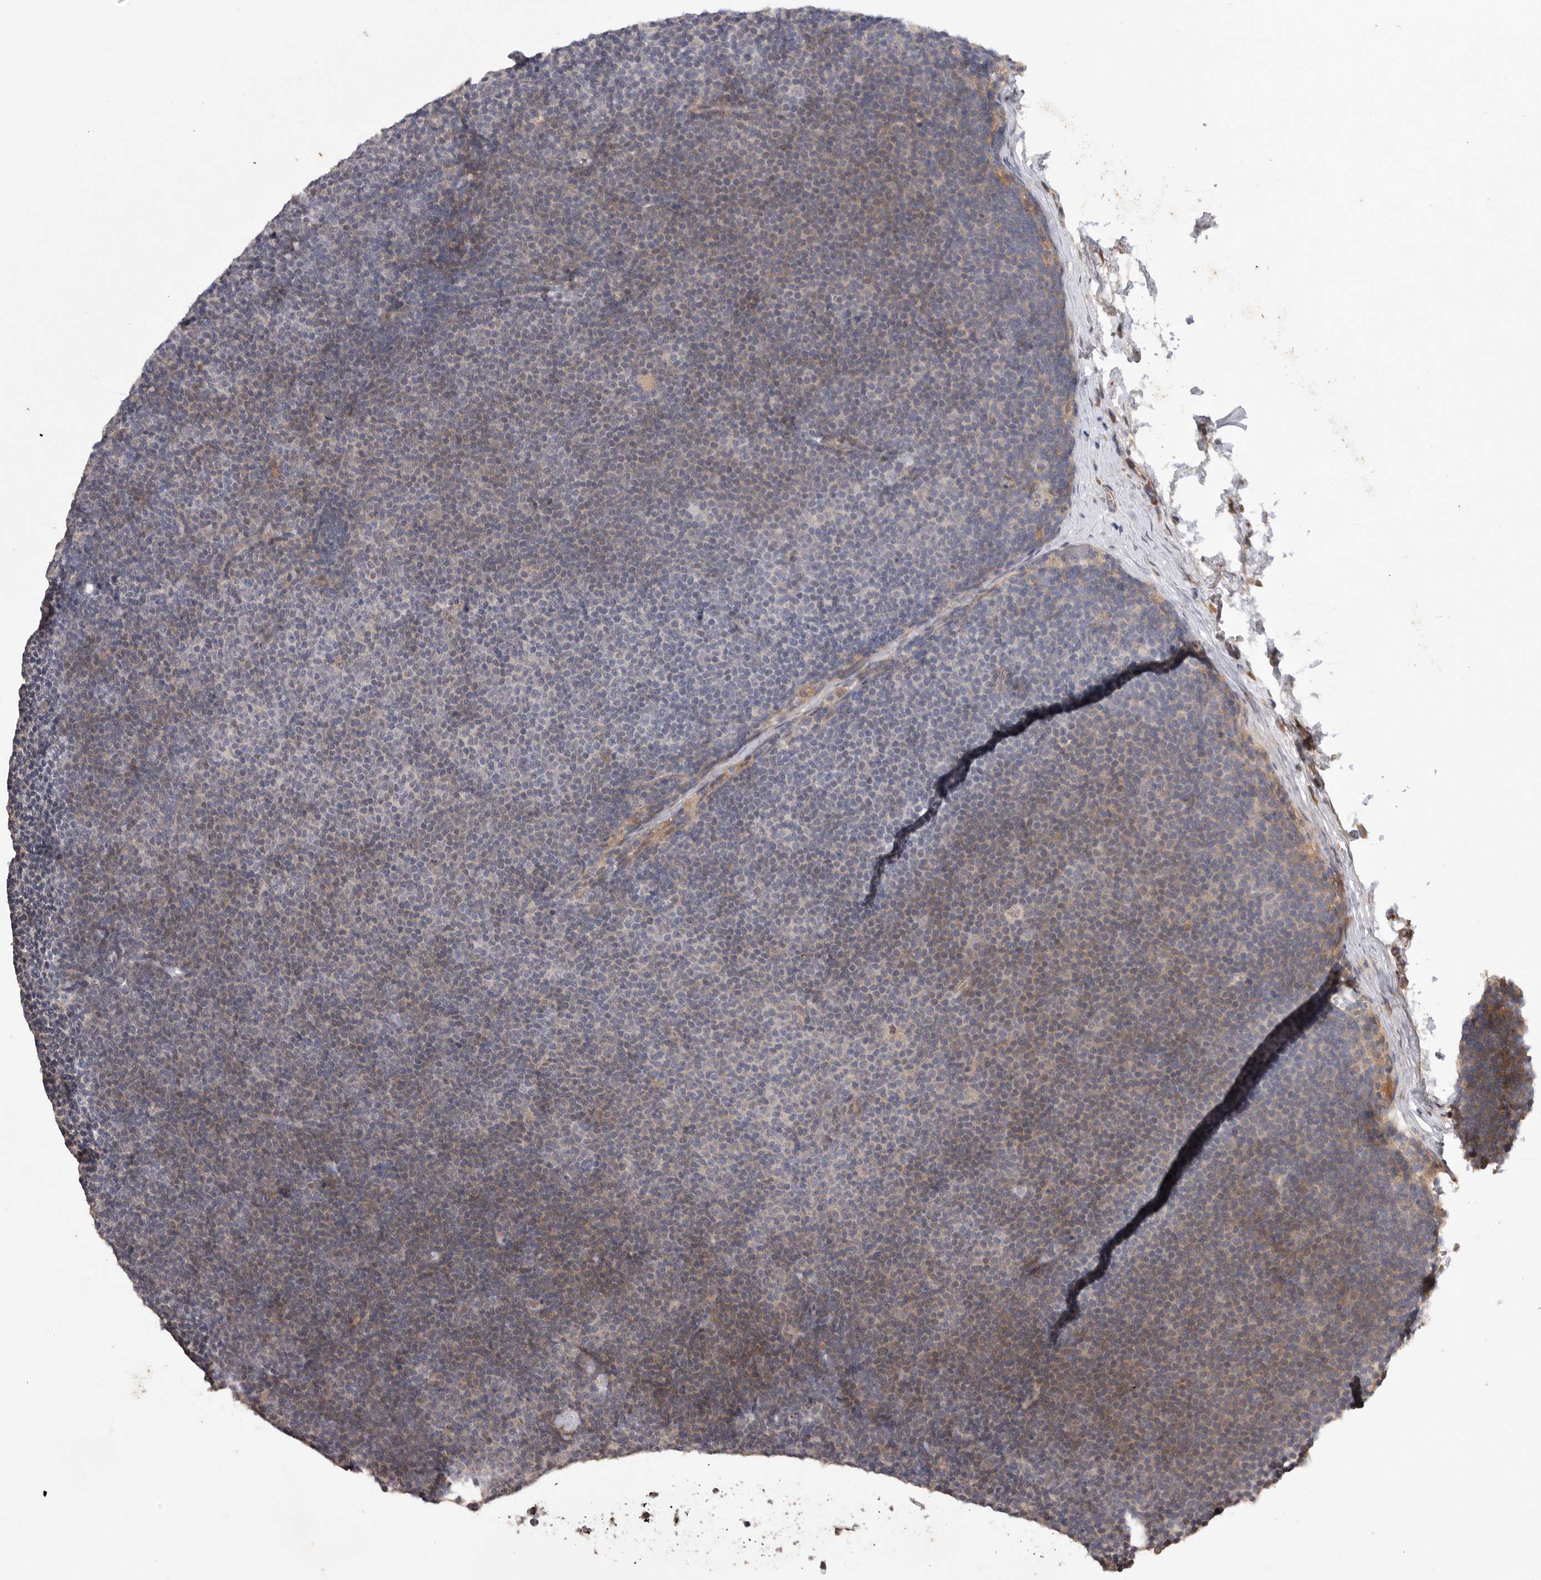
{"staining": {"intensity": "weak", "quantity": "25%-75%", "location": "cytoplasmic/membranous"}, "tissue": "lymphoma", "cell_type": "Tumor cells", "image_type": "cancer", "snomed": [{"axis": "morphology", "description": "Malignant lymphoma, non-Hodgkin's type, Low grade"}, {"axis": "topography", "description": "Lymph node"}], "caption": "A histopathology image of human malignant lymphoma, non-Hodgkin's type (low-grade) stained for a protein exhibits weak cytoplasmic/membranous brown staining in tumor cells.", "gene": "EDEM3", "patient": {"sex": "female", "age": 53}}